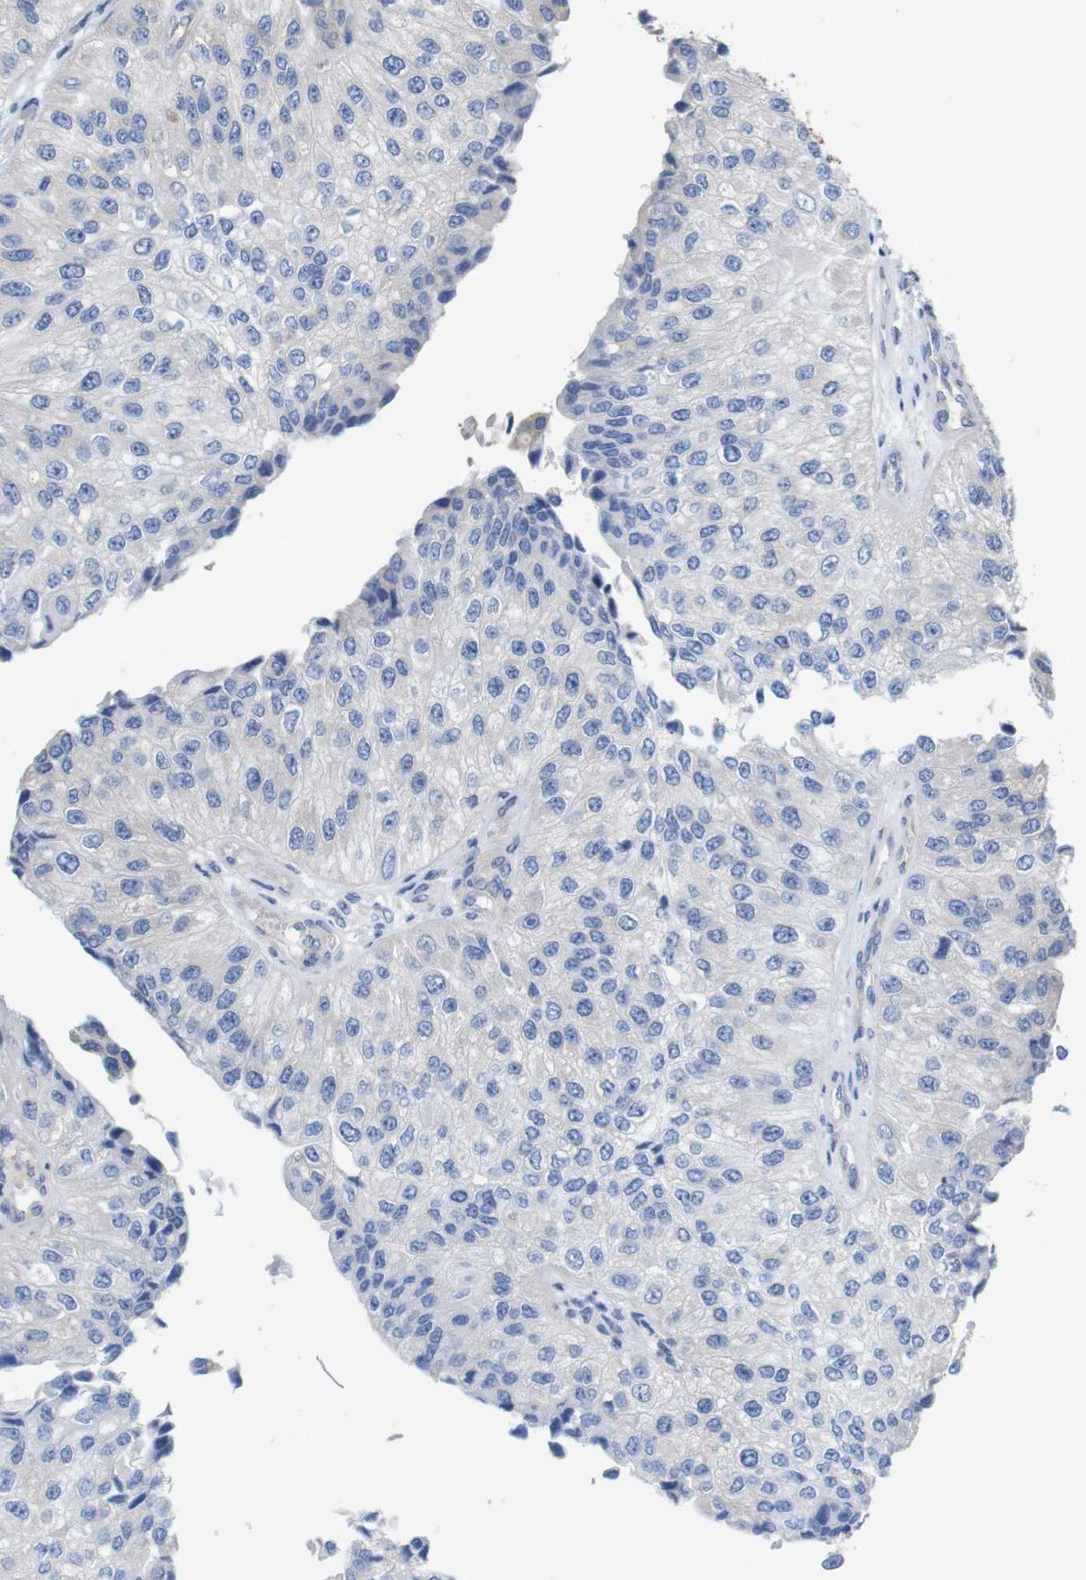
{"staining": {"intensity": "negative", "quantity": "none", "location": "none"}, "tissue": "urothelial cancer", "cell_type": "Tumor cells", "image_type": "cancer", "snomed": [{"axis": "morphology", "description": "Urothelial carcinoma, High grade"}, {"axis": "topography", "description": "Kidney"}, {"axis": "topography", "description": "Urinary bladder"}], "caption": "Immunohistochemistry (IHC) of urothelial cancer exhibits no expression in tumor cells.", "gene": "MYEOV", "patient": {"sex": "male", "age": 77}}